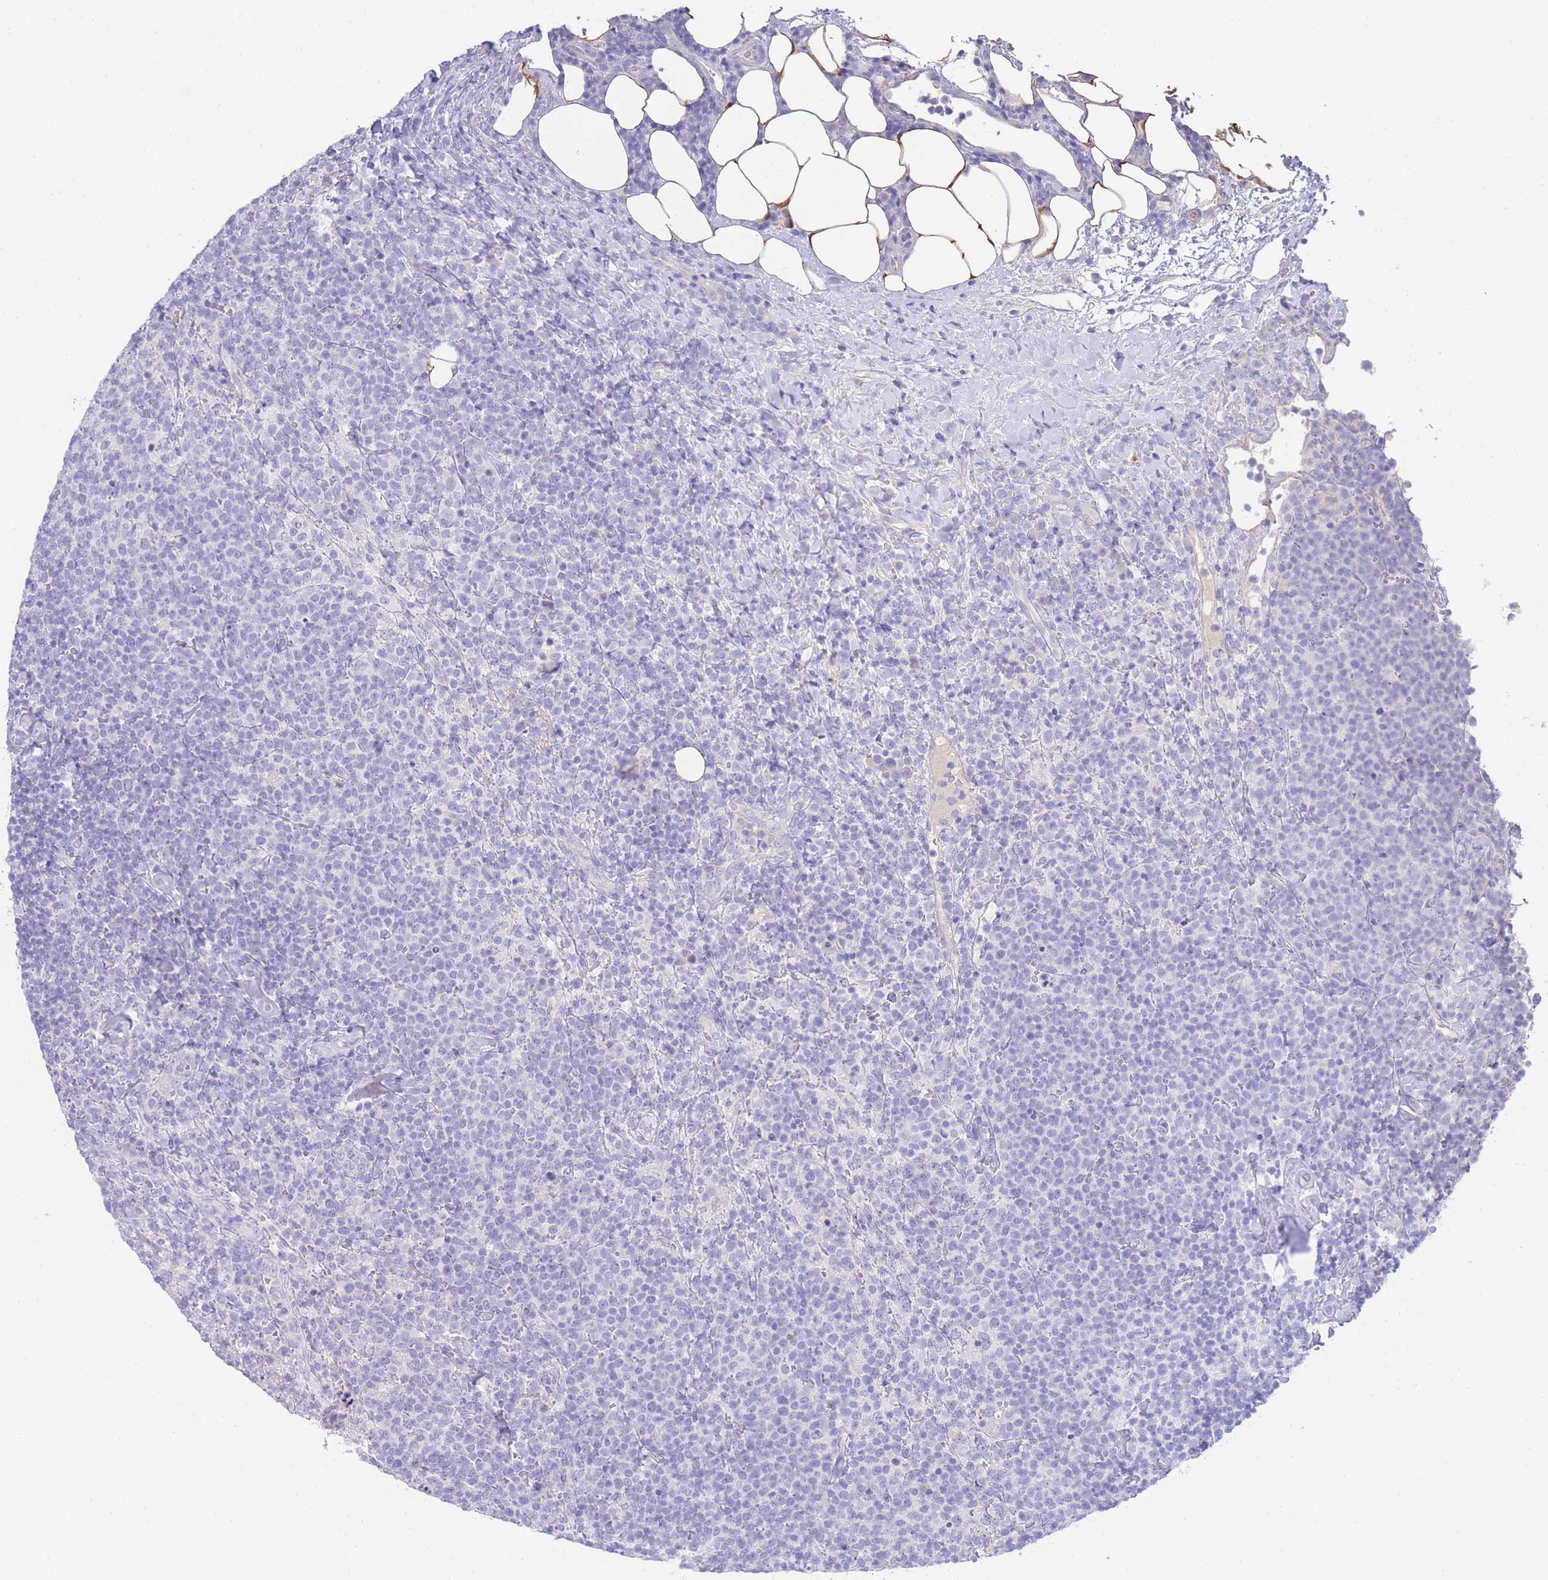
{"staining": {"intensity": "negative", "quantity": "none", "location": "none"}, "tissue": "lymphoma", "cell_type": "Tumor cells", "image_type": "cancer", "snomed": [{"axis": "morphology", "description": "Malignant lymphoma, non-Hodgkin's type, High grade"}, {"axis": "topography", "description": "Lymph node"}], "caption": "High power microscopy photomicrograph of an immunohistochemistry histopathology image of malignant lymphoma, non-Hodgkin's type (high-grade), revealing no significant expression in tumor cells.", "gene": "LRRC37A", "patient": {"sex": "male", "age": 61}}